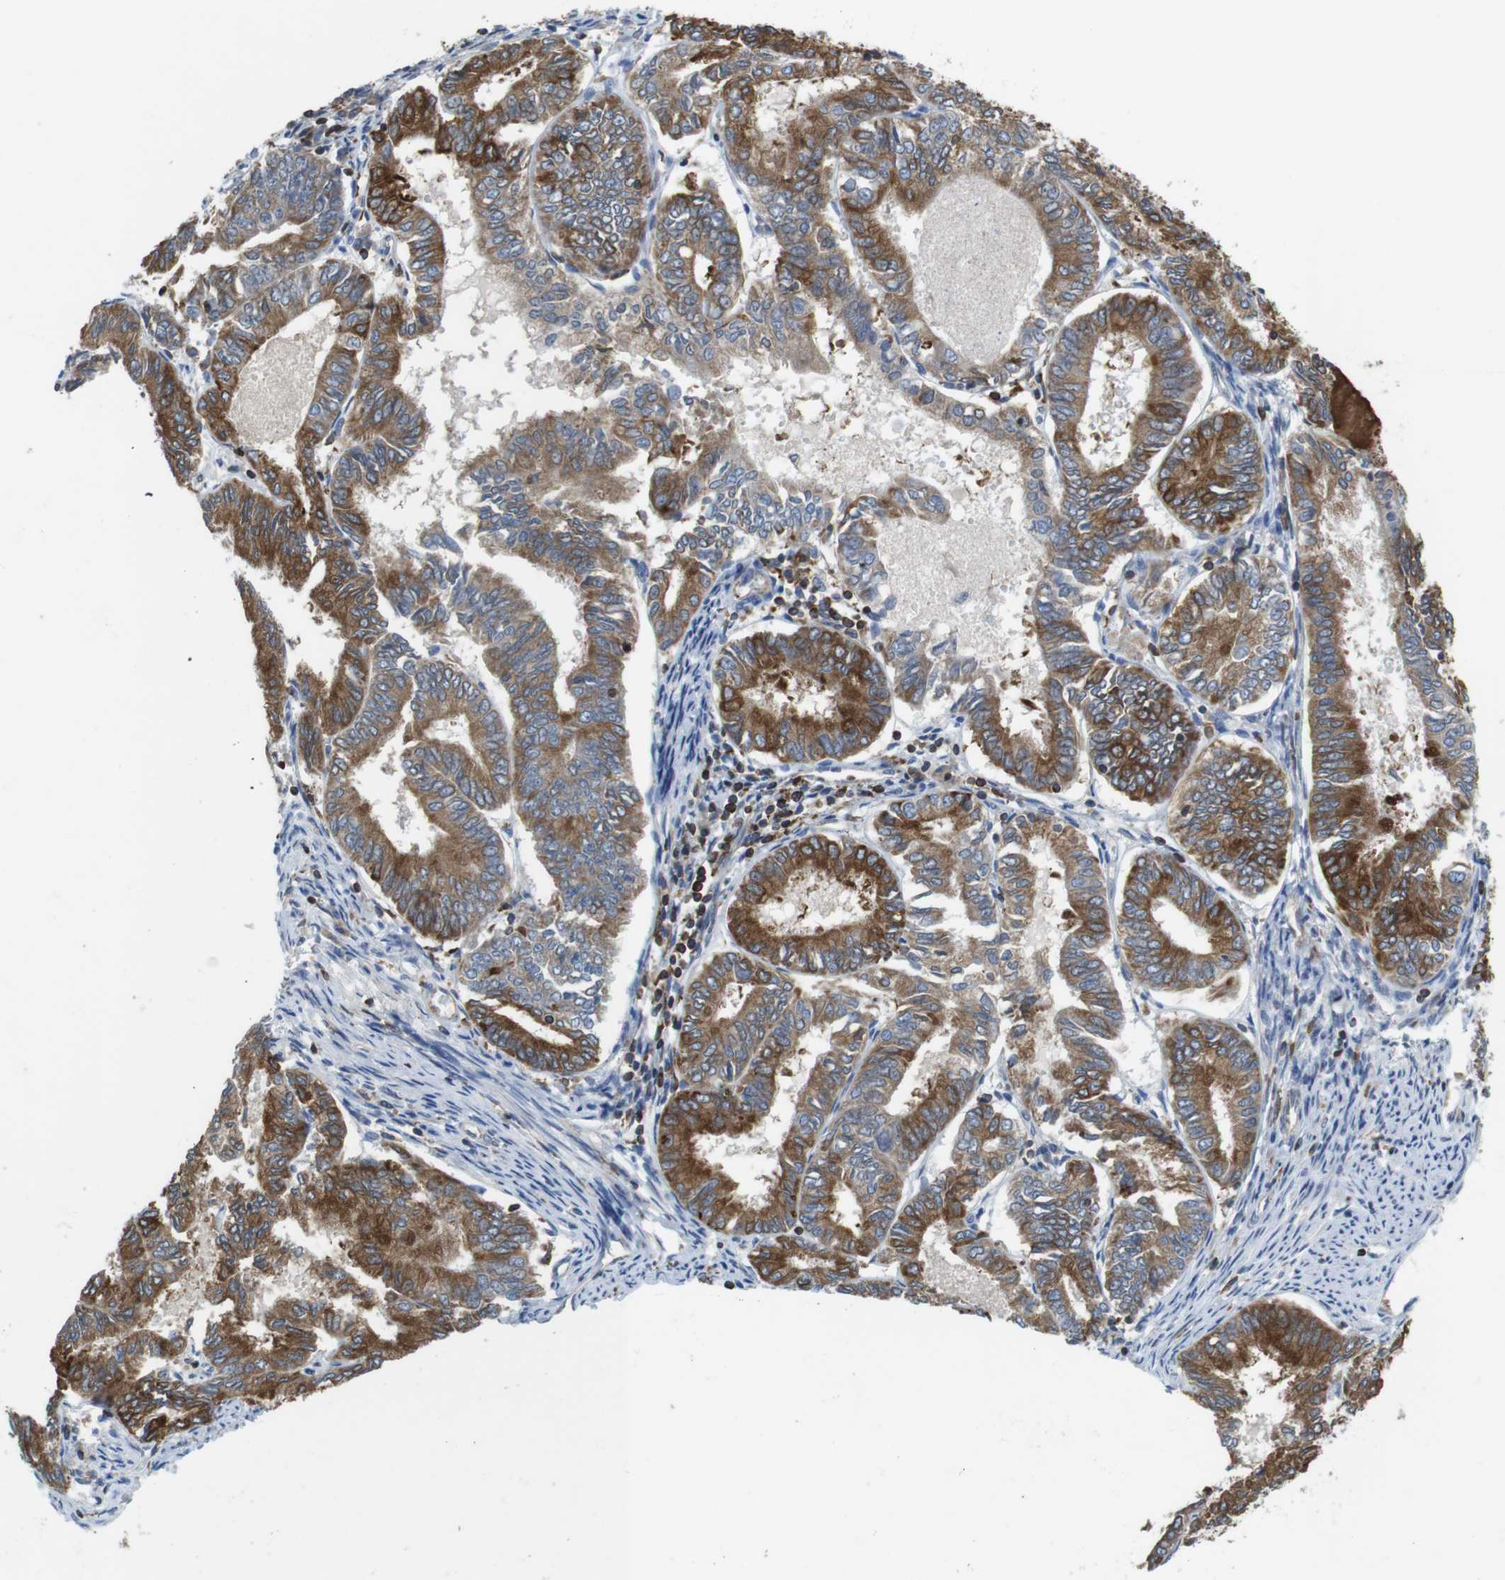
{"staining": {"intensity": "strong", "quantity": ">75%", "location": "cytoplasmic/membranous"}, "tissue": "endometrial cancer", "cell_type": "Tumor cells", "image_type": "cancer", "snomed": [{"axis": "morphology", "description": "Adenocarcinoma, NOS"}, {"axis": "topography", "description": "Endometrium"}], "caption": "Protein staining demonstrates strong cytoplasmic/membranous positivity in approximately >75% of tumor cells in endometrial cancer. (DAB = brown stain, brightfield microscopy at high magnification).", "gene": "ARL6IP5", "patient": {"sex": "female", "age": 86}}